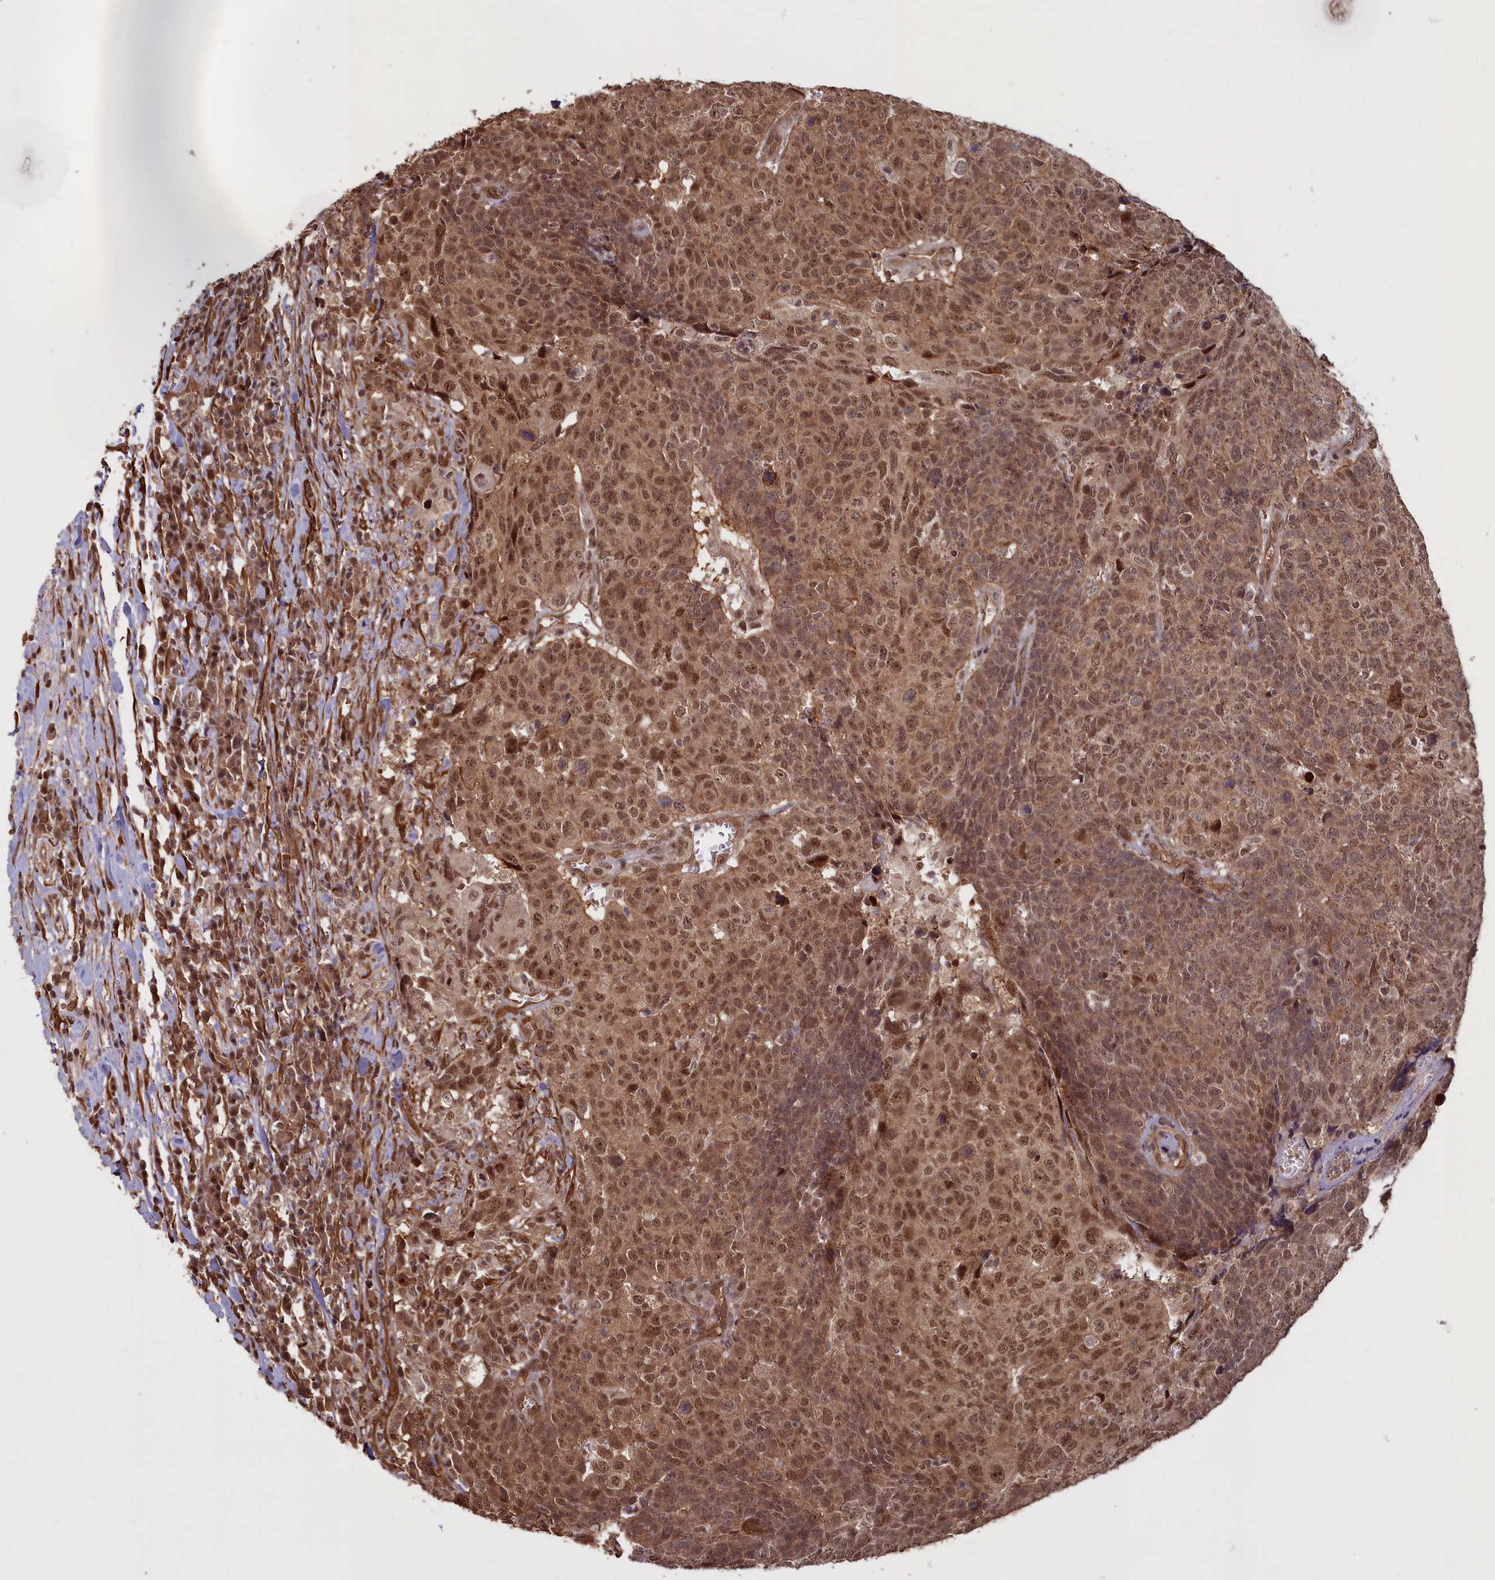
{"staining": {"intensity": "moderate", "quantity": ">75%", "location": "cytoplasmic/membranous,nuclear"}, "tissue": "head and neck cancer", "cell_type": "Tumor cells", "image_type": "cancer", "snomed": [{"axis": "morphology", "description": "Squamous cell carcinoma, NOS"}, {"axis": "topography", "description": "Head-Neck"}], "caption": "Immunohistochemical staining of human squamous cell carcinoma (head and neck) shows moderate cytoplasmic/membranous and nuclear protein staining in about >75% of tumor cells.", "gene": "HIF3A", "patient": {"sex": "male", "age": 66}}